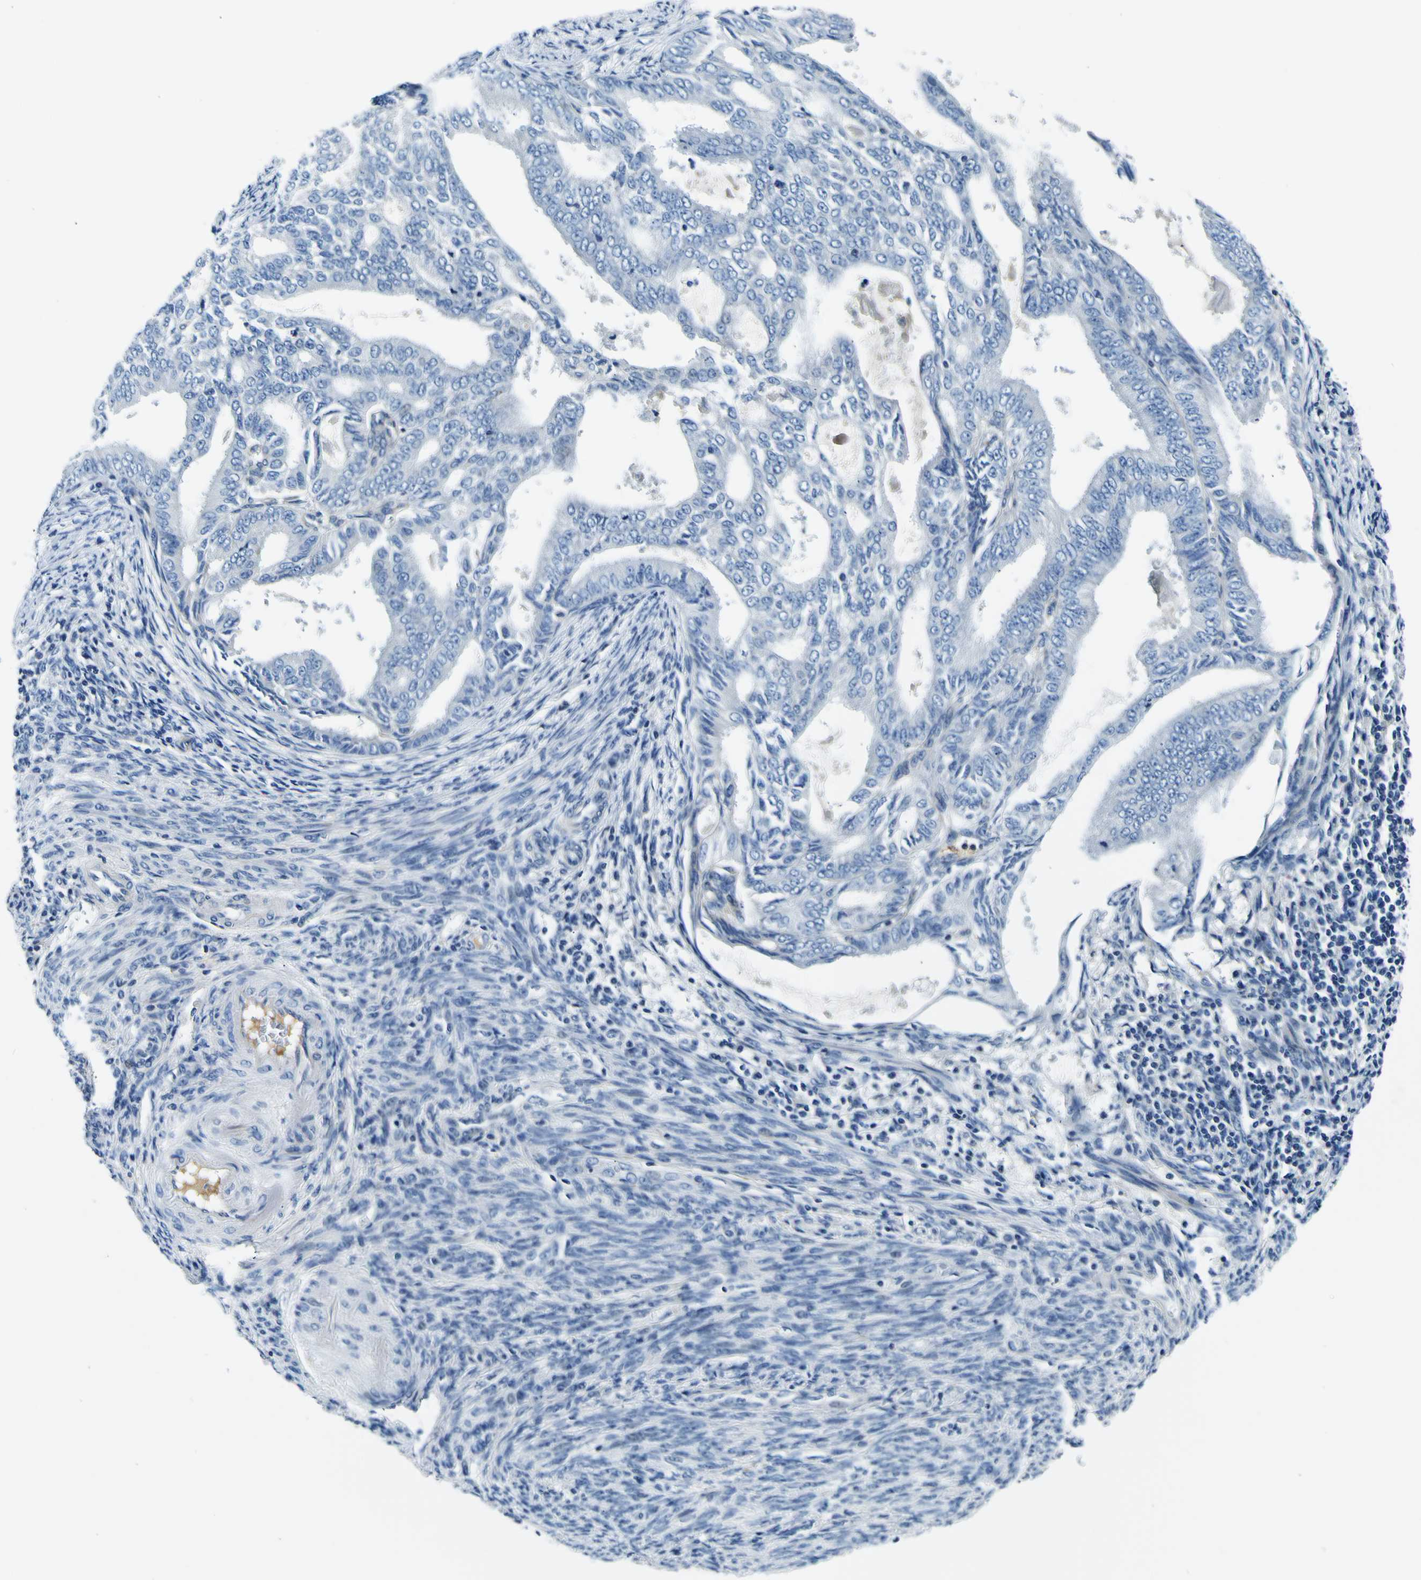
{"staining": {"intensity": "negative", "quantity": "none", "location": "none"}, "tissue": "endometrial cancer", "cell_type": "Tumor cells", "image_type": "cancer", "snomed": [{"axis": "morphology", "description": "Adenocarcinoma, NOS"}, {"axis": "topography", "description": "Endometrium"}], "caption": "Immunohistochemistry histopathology image of neoplastic tissue: human endometrial cancer stained with DAB reveals no significant protein positivity in tumor cells. The staining is performed using DAB brown chromogen with nuclei counter-stained in using hematoxylin.", "gene": "ADGRA2", "patient": {"sex": "female", "age": 58}}